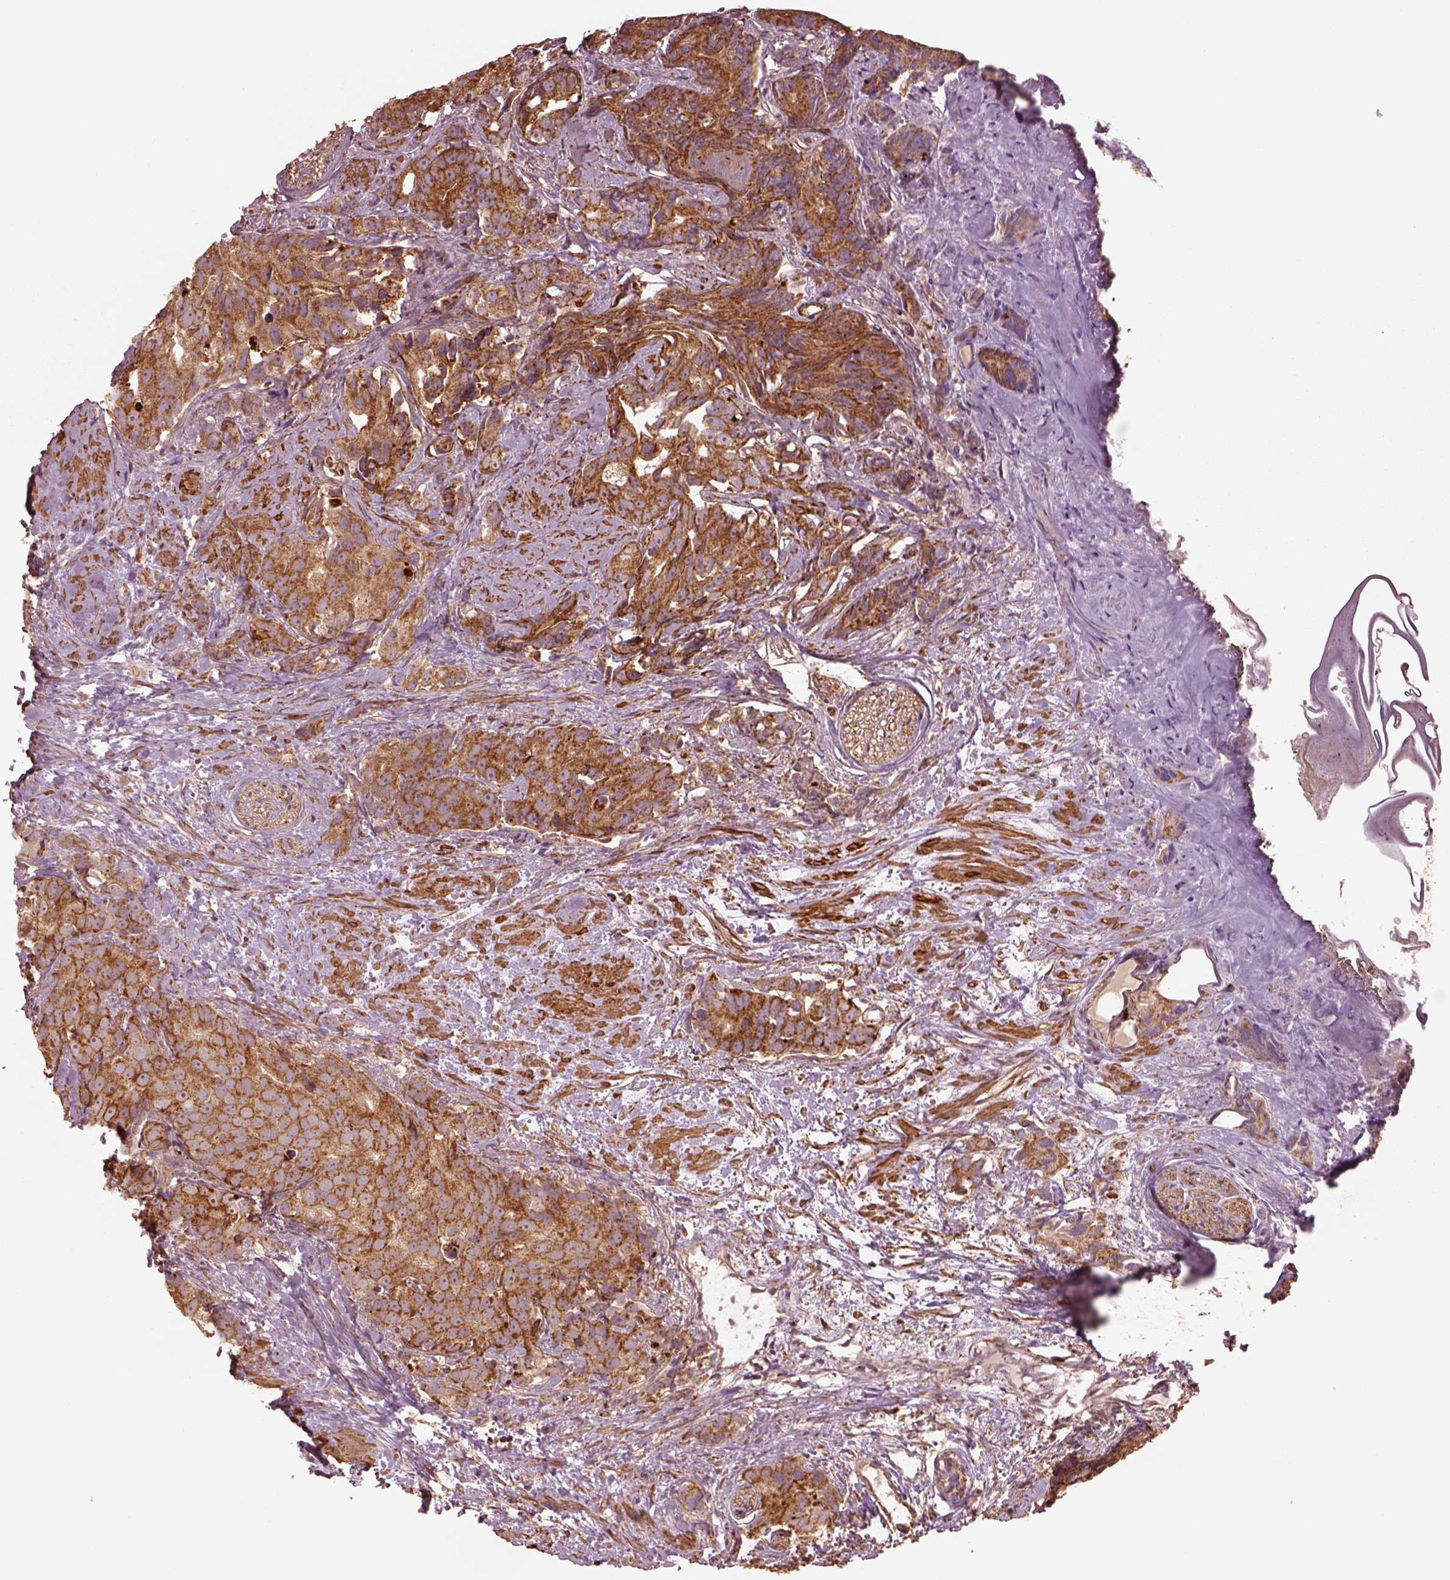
{"staining": {"intensity": "moderate", "quantity": ">75%", "location": "cytoplasmic/membranous"}, "tissue": "prostate cancer", "cell_type": "Tumor cells", "image_type": "cancer", "snomed": [{"axis": "morphology", "description": "Adenocarcinoma, High grade"}, {"axis": "topography", "description": "Prostate"}], "caption": "A photomicrograph of prostate cancer stained for a protein shows moderate cytoplasmic/membranous brown staining in tumor cells. Nuclei are stained in blue.", "gene": "SEL1L3", "patient": {"sex": "male", "age": 90}}